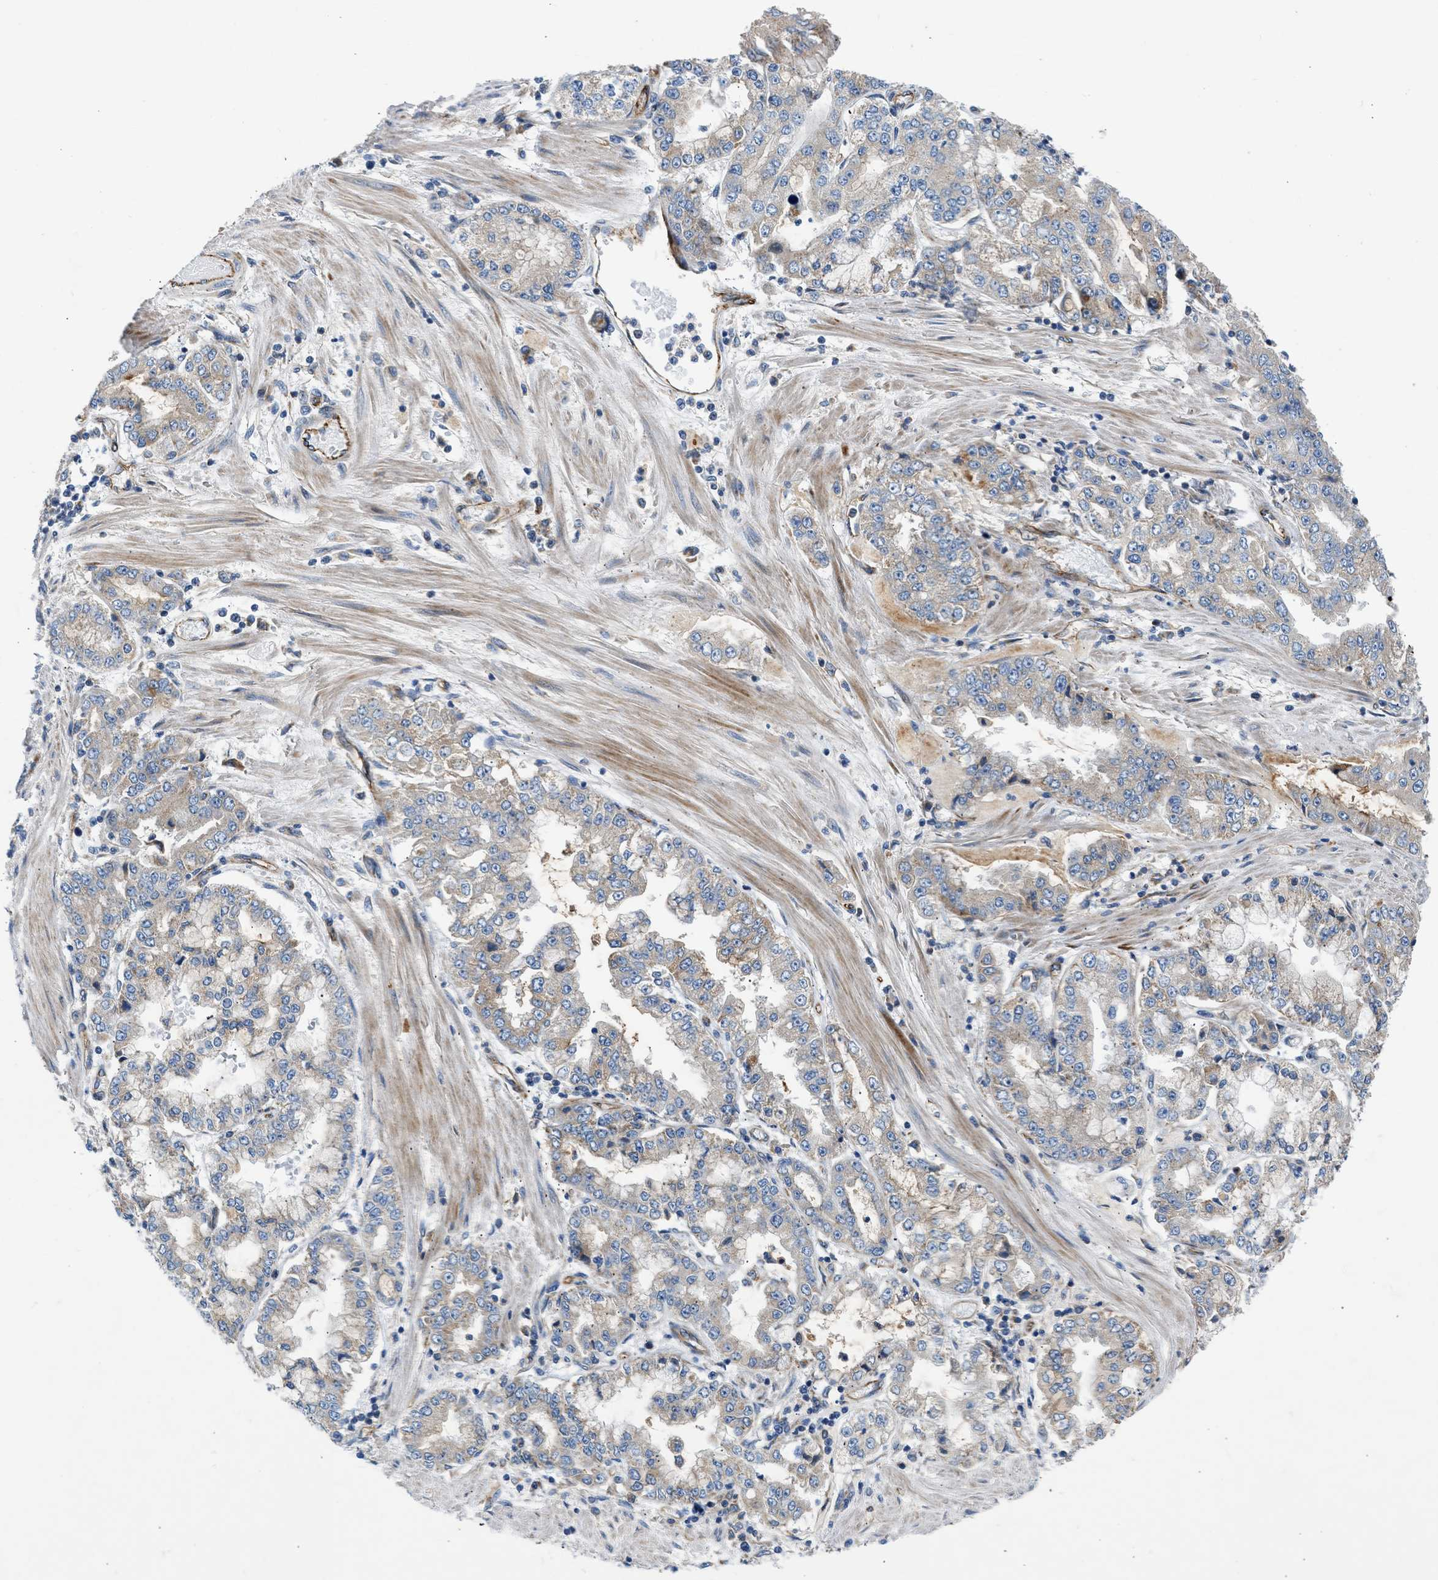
{"staining": {"intensity": "weak", "quantity": "<25%", "location": "cytoplasmic/membranous"}, "tissue": "stomach cancer", "cell_type": "Tumor cells", "image_type": "cancer", "snomed": [{"axis": "morphology", "description": "Adenocarcinoma, NOS"}, {"axis": "topography", "description": "Stomach"}], "caption": "DAB immunohistochemical staining of stomach adenocarcinoma reveals no significant expression in tumor cells.", "gene": "ULK4", "patient": {"sex": "male", "age": 76}}